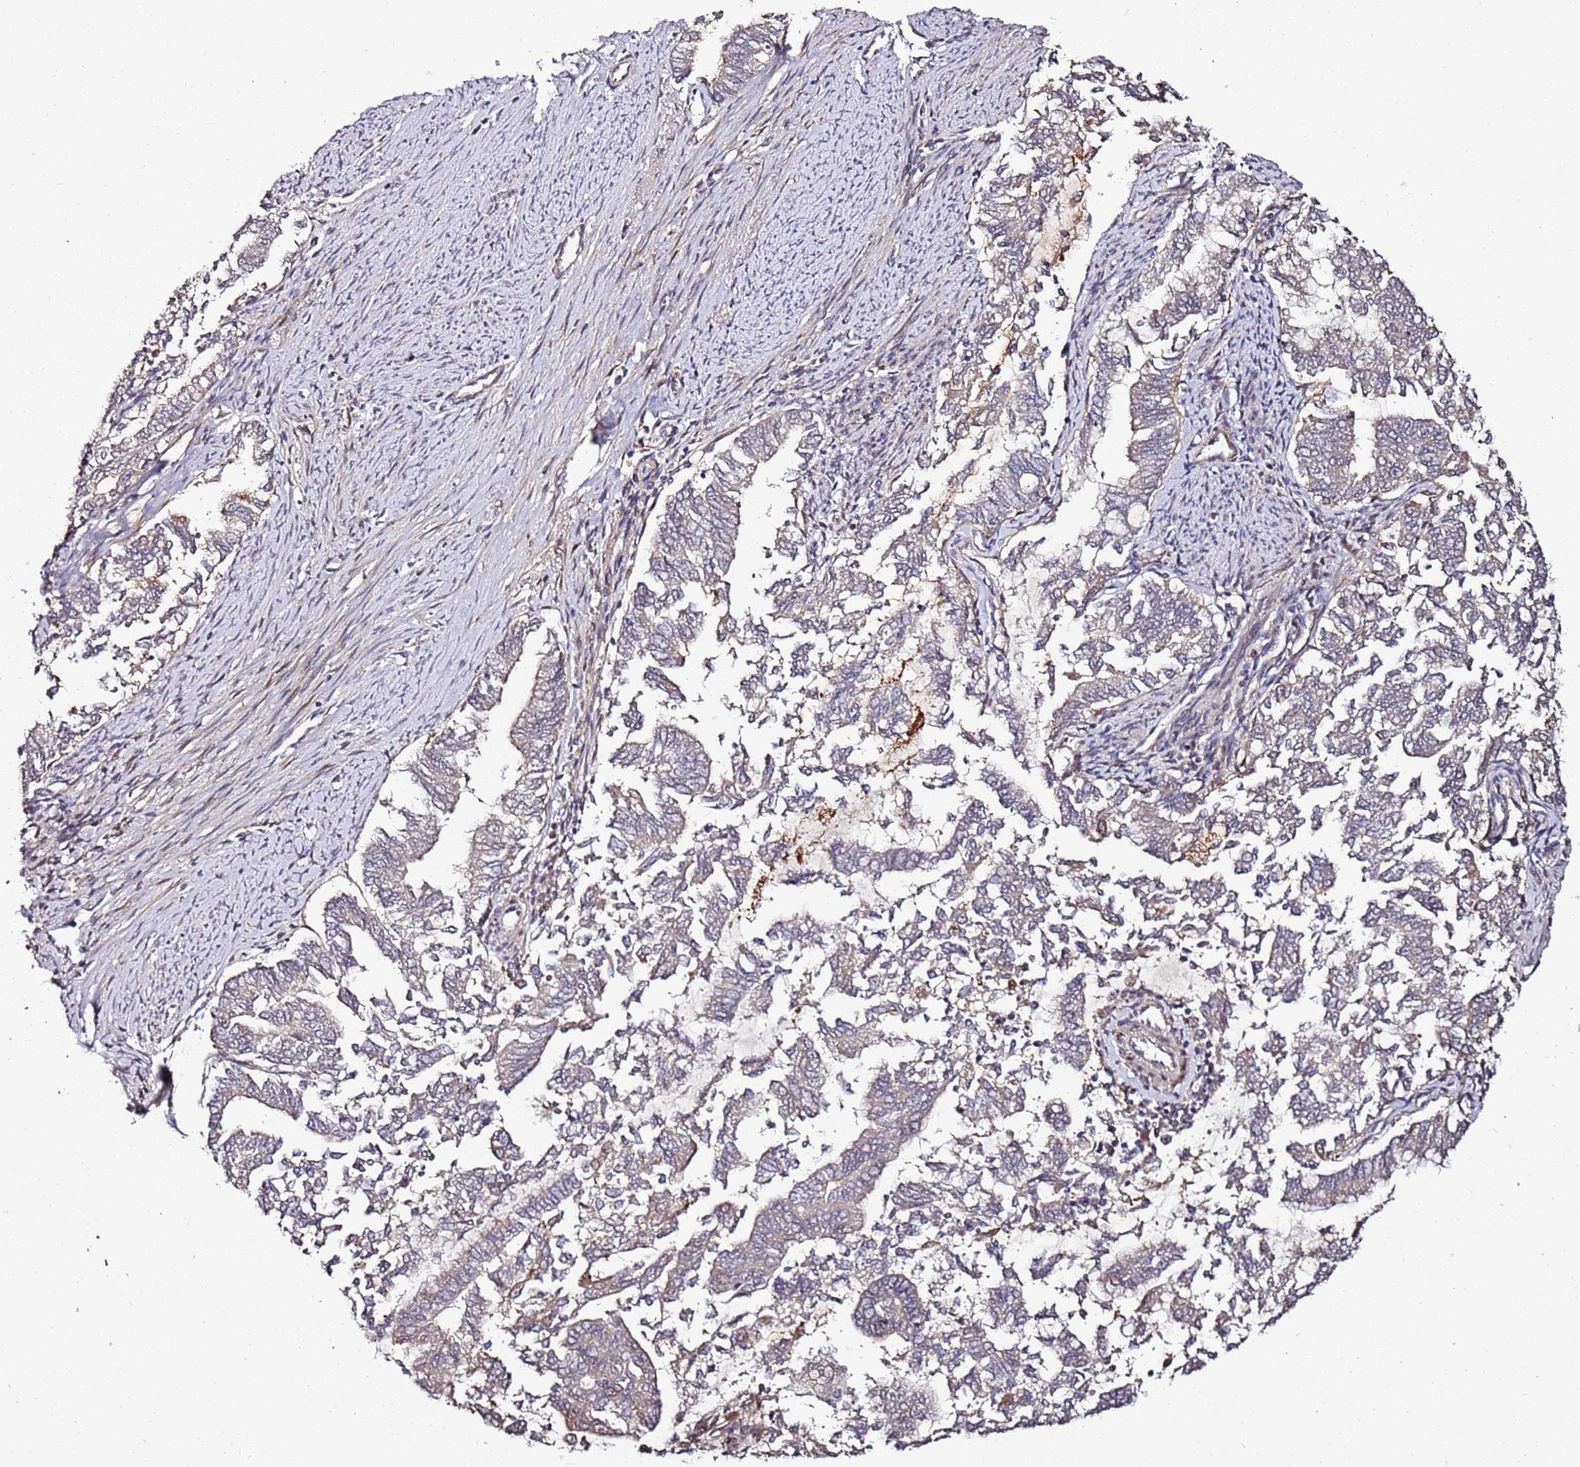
{"staining": {"intensity": "negative", "quantity": "none", "location": "none"}, "tissue": "endometrial cancer", "cell_type": "Tumor cells", "image_type": "cancer", "snomed": [{"axis": "morphology", "description": "Adenocarcinoma, NOS"}, {"axis": "topography", "description": "Endometrium"}], "caption": "Endometrial cancer was stained to show a protein in brown. There is no significant positivity in tumor cells.", "gene": "RHBDL1", "patient": {"sex": "female", "age": 79}}